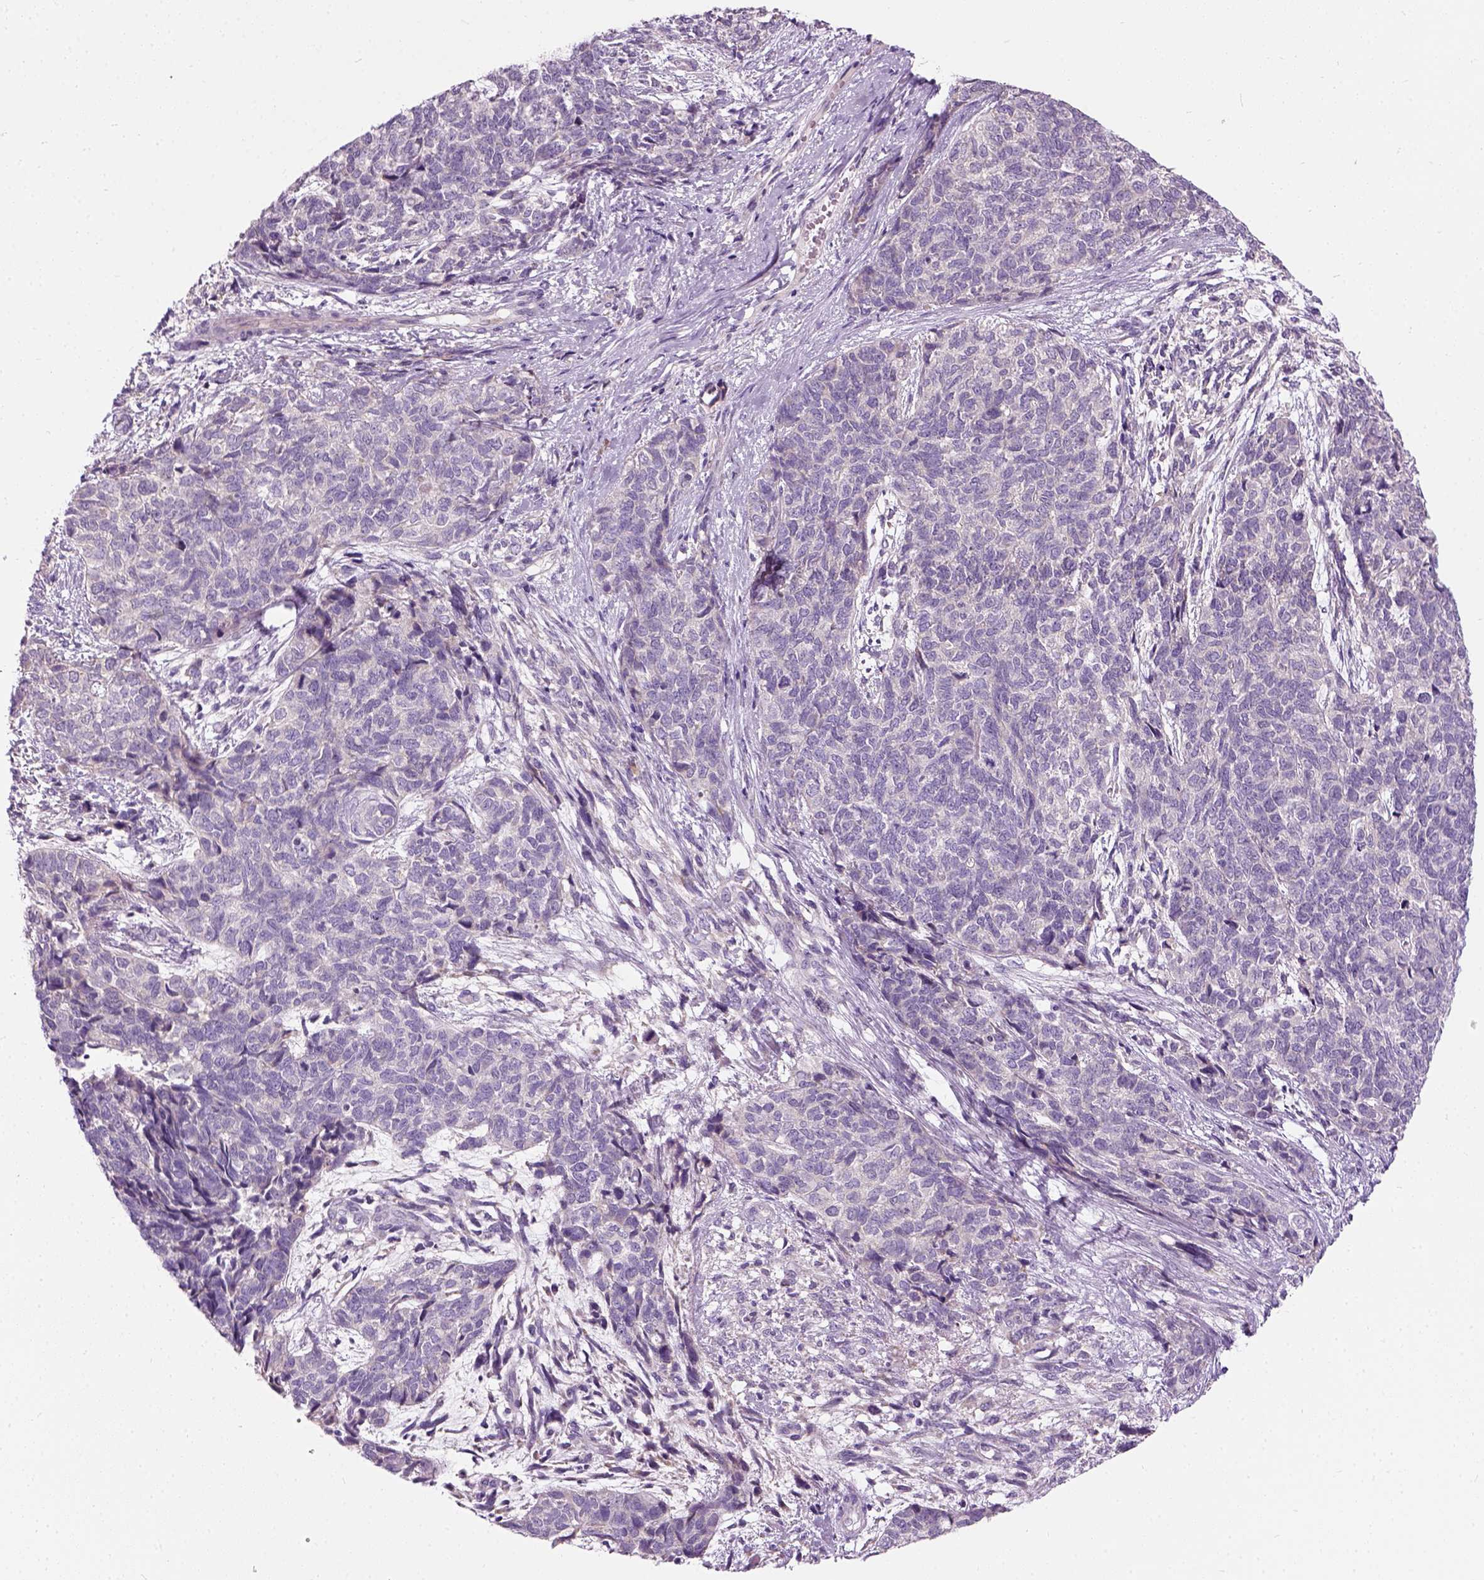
{"staining": {"intensity": "negative", "quantity": "none", "location": "none"}, "tissue": "cervical cancer", "cell_type": "Tumor cells", "image_type": "cancer", "snomed": [{"axis": "morphology", "description": "Squamous cell carcinoma, NOS"}, {"axis": "topography", "description": "Cervix"}], "caption": "Tumor cells are negative for brown protein staining in squamous cell carcinoma (cervical).", "gene": "TRIM72", "patient": {"sex": "female", "age": 63}}